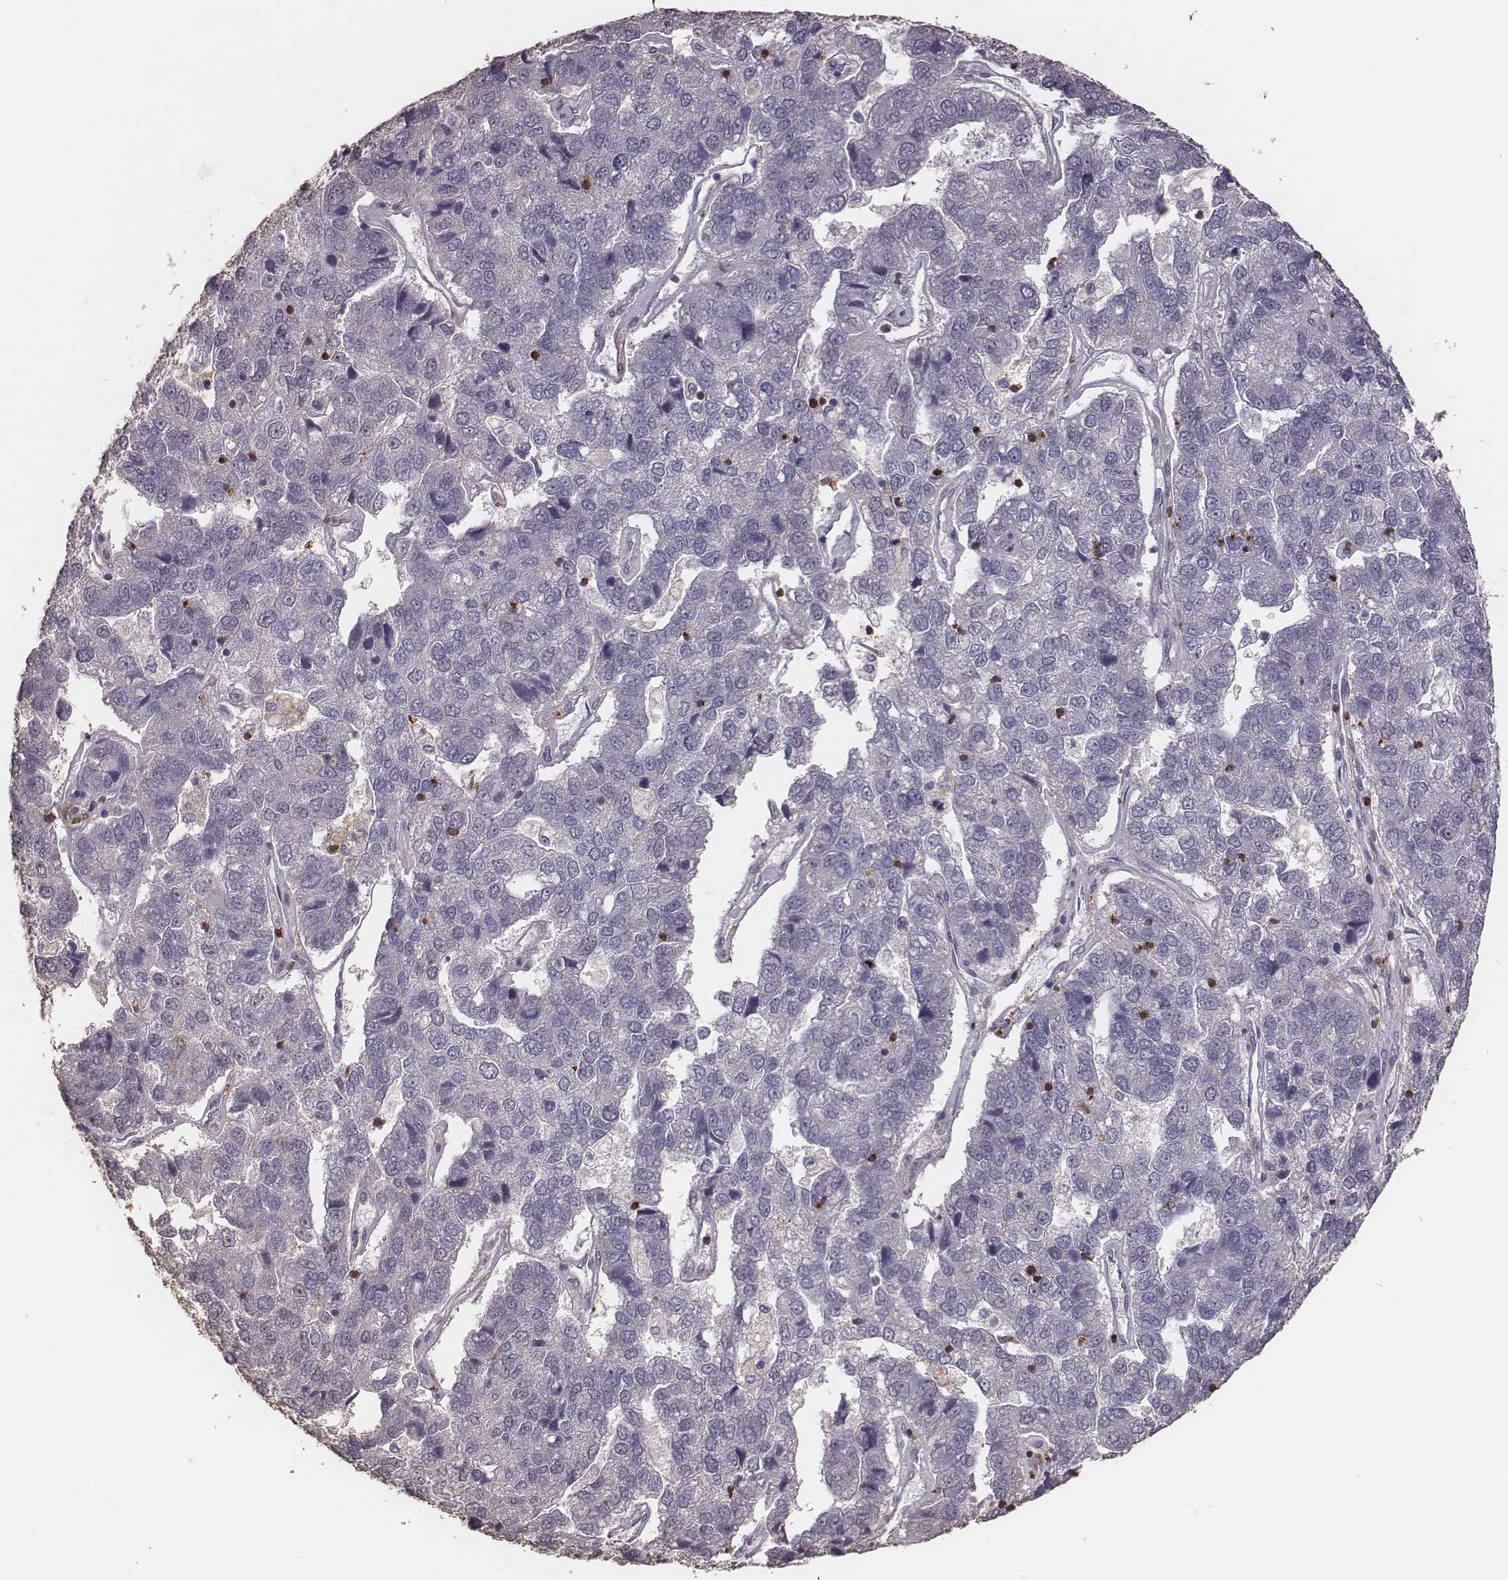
{"staining": {"intensity": "negative", "quantity": "none", "location": "none"}, "tissue": "pancreatic cancer", "cell_type": "Tumor cells", "image_type": "cancer", "snomed": [{"axis": "morphology", "description": "Adenocarcinoma, NOS"}, {"axis": "topography", "description": "Pancreas"}], "caption": "The immunohistochemistry micrograph has no significant staining in tumor cells of pancreatic cancer tissue.", "gene": "PILRA", "patient": {"sex": "female", "age": 61}}